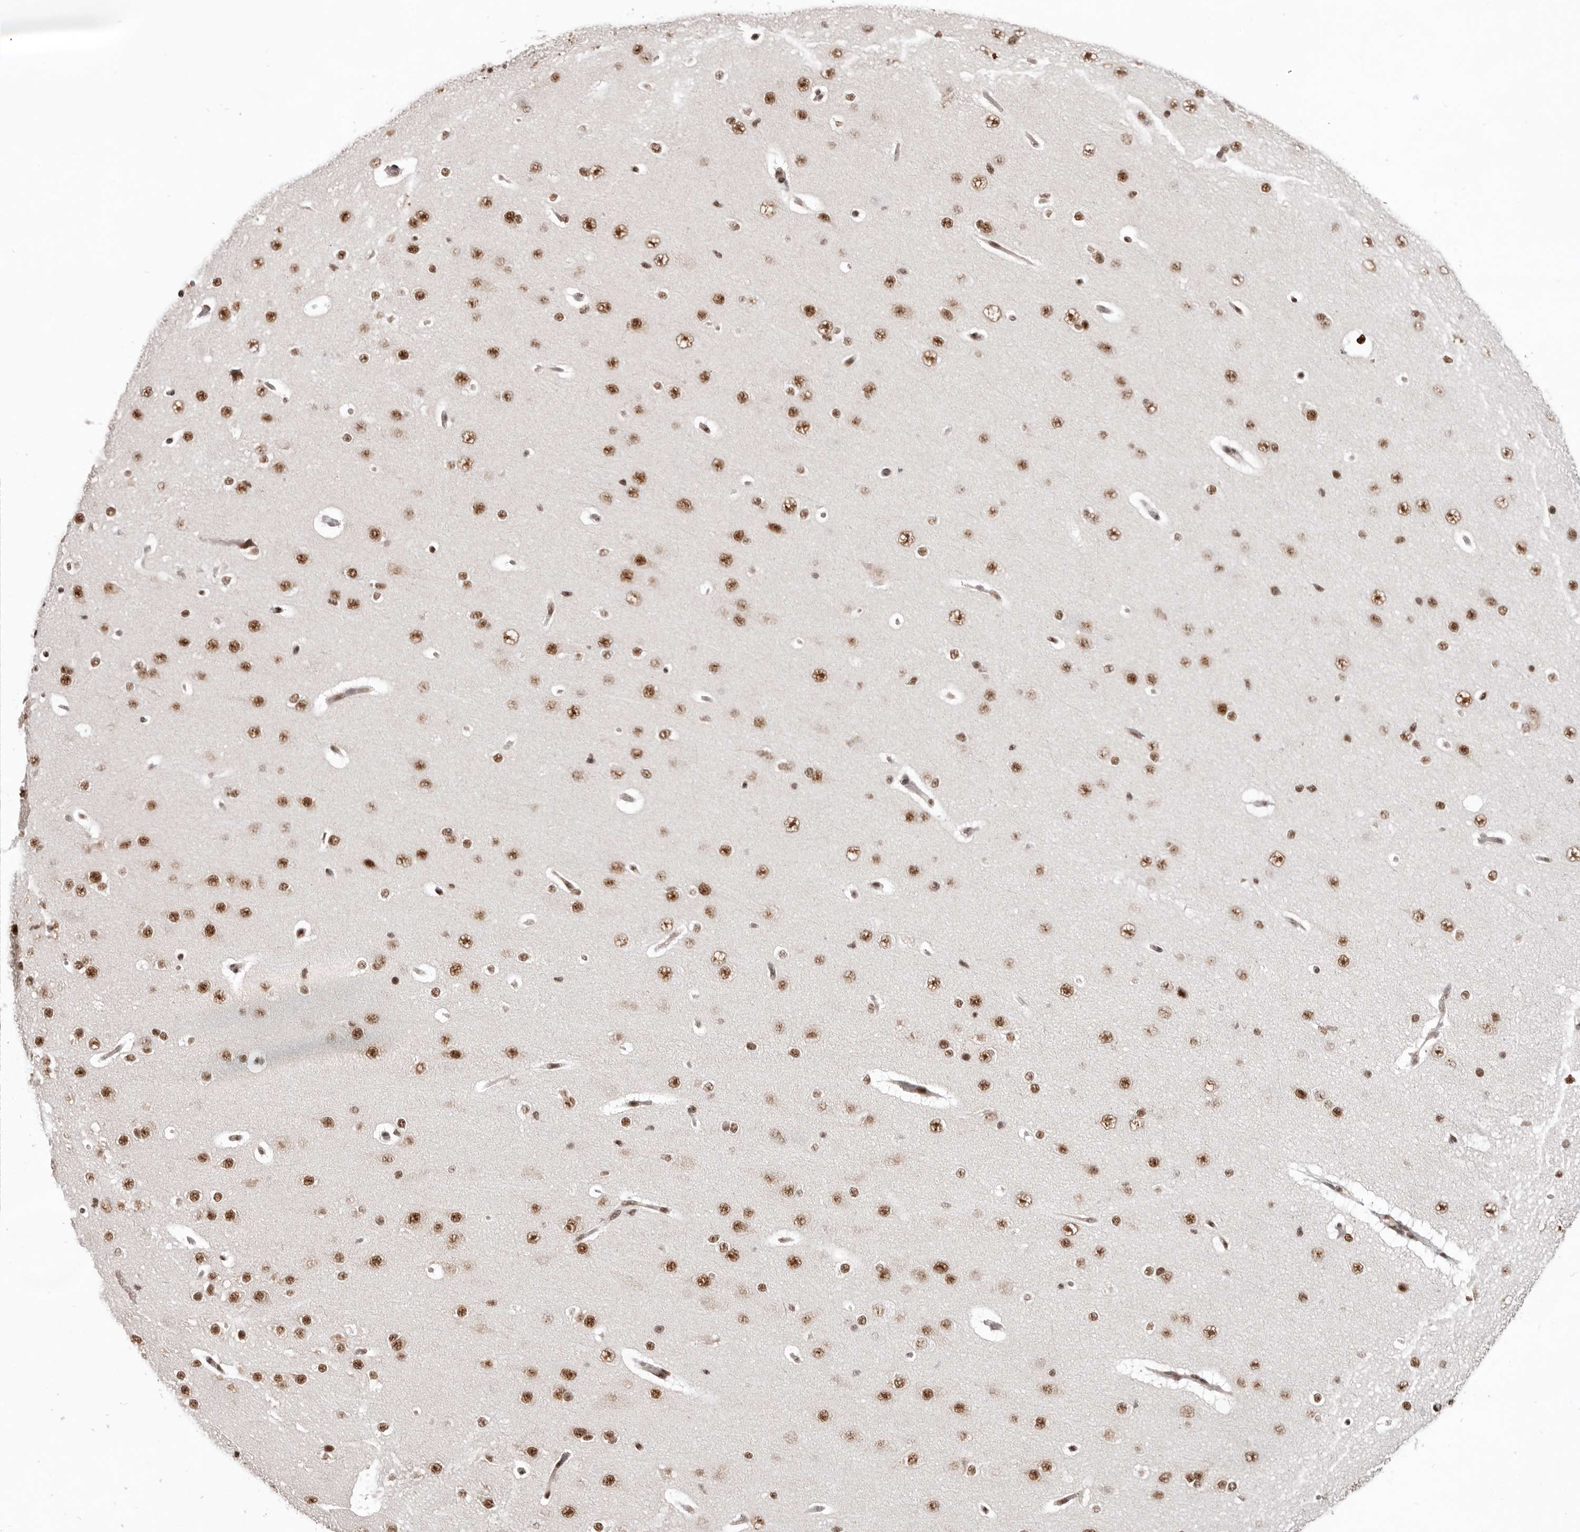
{"staining": {"intensity": "strong", "quantity": ">75%", "location": "nuclear"}, "tissue": "cerebral cortex", "cell_type": "Endothelial cells", "image_type": "normal", "snomed": [{"axis": "morphology", "description": "Normal tissue, NOS"}, {"axis": "morphology", "description": "Developmental malformation"}, {"axis": "topography", "description": "Cerebral cortex"}], "caption": "Normal cerebral cortex was stained to show a protein in brown. There is high levels of strong nuclear expression in about >75% of endothelial cells.", "gene": "CHTOP", "patient": {"sex": "female", "age": 30}}